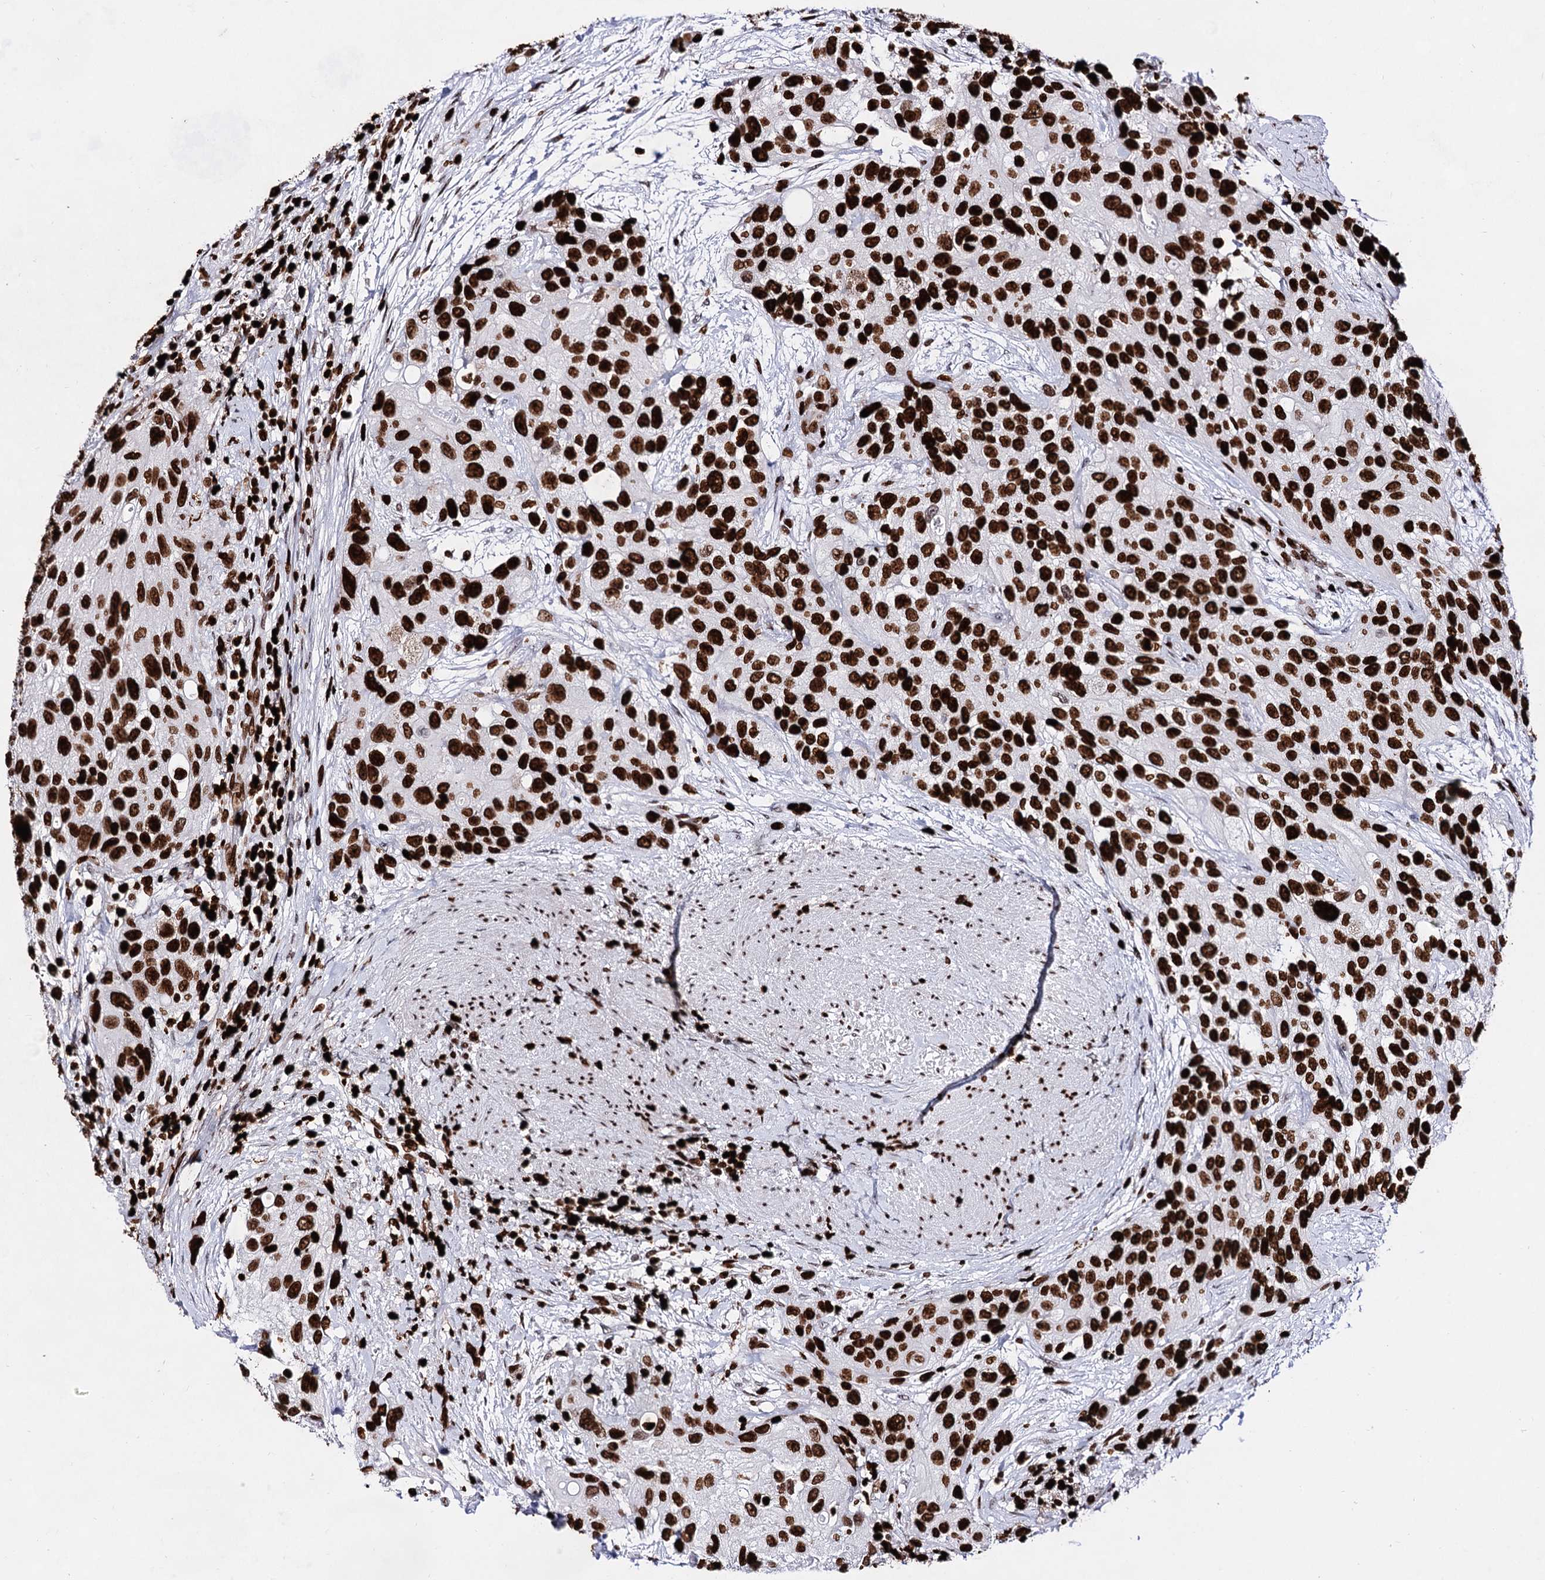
{"staining": {"intensity": "strong", "quantity": ">75%", "location": "nuclear"}, "tissue": "urothelial cancer", "cell_type": "Tumor cells", "image_type": "cancer", "snomed": [{"axis": "morphology", "description": "Normal tissue, NOS"}, {"axis": "morphology", "description": "Urothelial carcinoma, High grade"}, {"axis": "topography", "description": "Vascular tissue"}, {"axis": "topography", "description": "Urinary bladder"}], "caption": "Strong nuclear expression is present in about >75% of tumor cells in urothelial carcinoma (high-grade).", "gene": "HMGB2", "patient": {"sex": "female", "age": 56}}